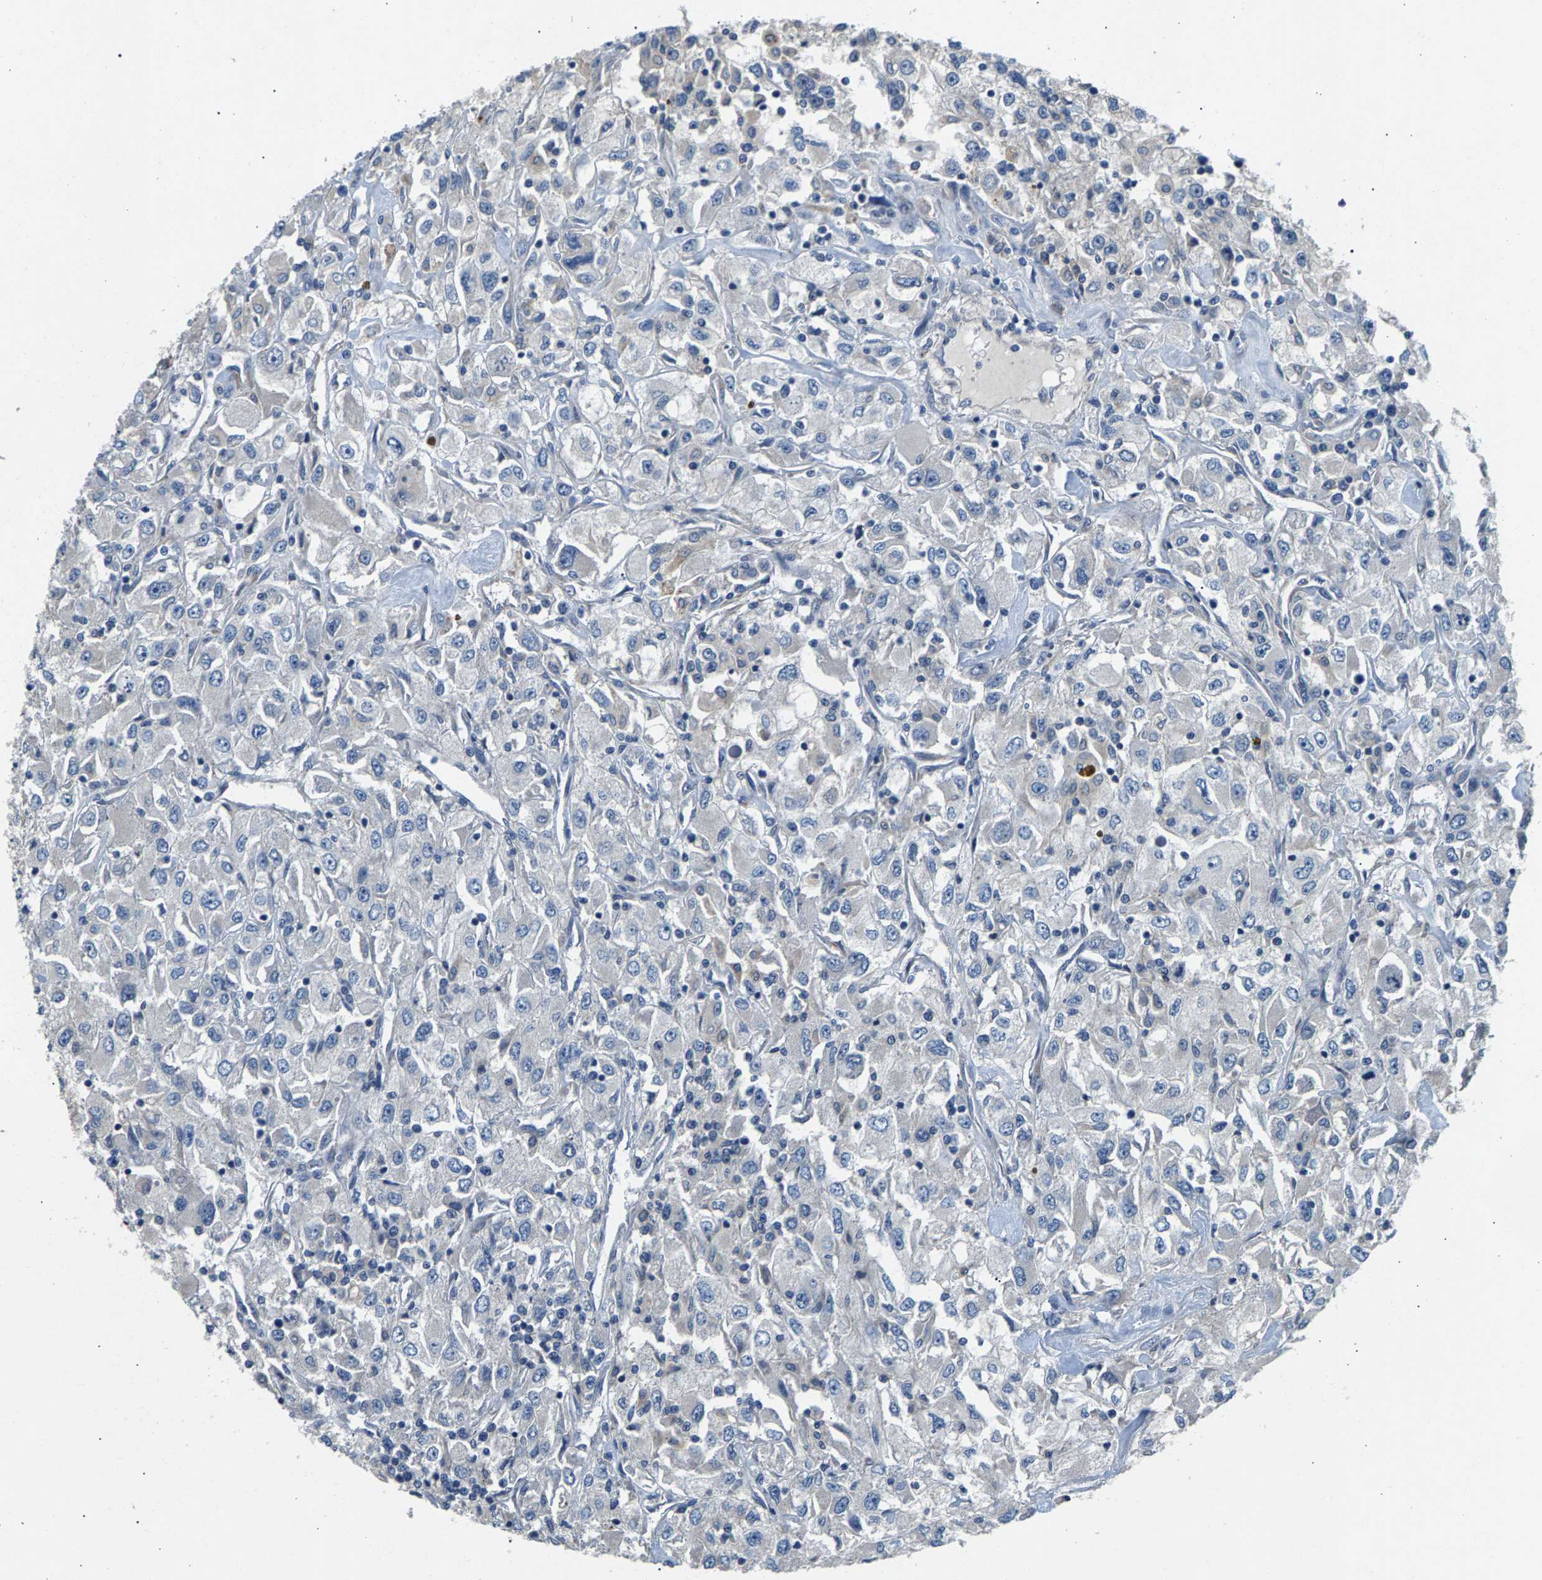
{"staining": {"intensity": "negative", "quantity": "none", "location": "none"}, "tissue": "renal cancer", "cell_type": "Tumor cells", "image_type": "cancer", "snomed": [{"axis": "morphology", "description": "Adenocarcinoma, NOS"}, {"axis": "topography", "description": "Kidney"}], "caption": "DAB (3,3'-diaminobenzidine) immunohistochemical staining of adenocarcinoma (renal) demonstrates no significant expression in tumor cells.", "gene": "NT5C", "patient": {"sex": "female", "age": 52}}